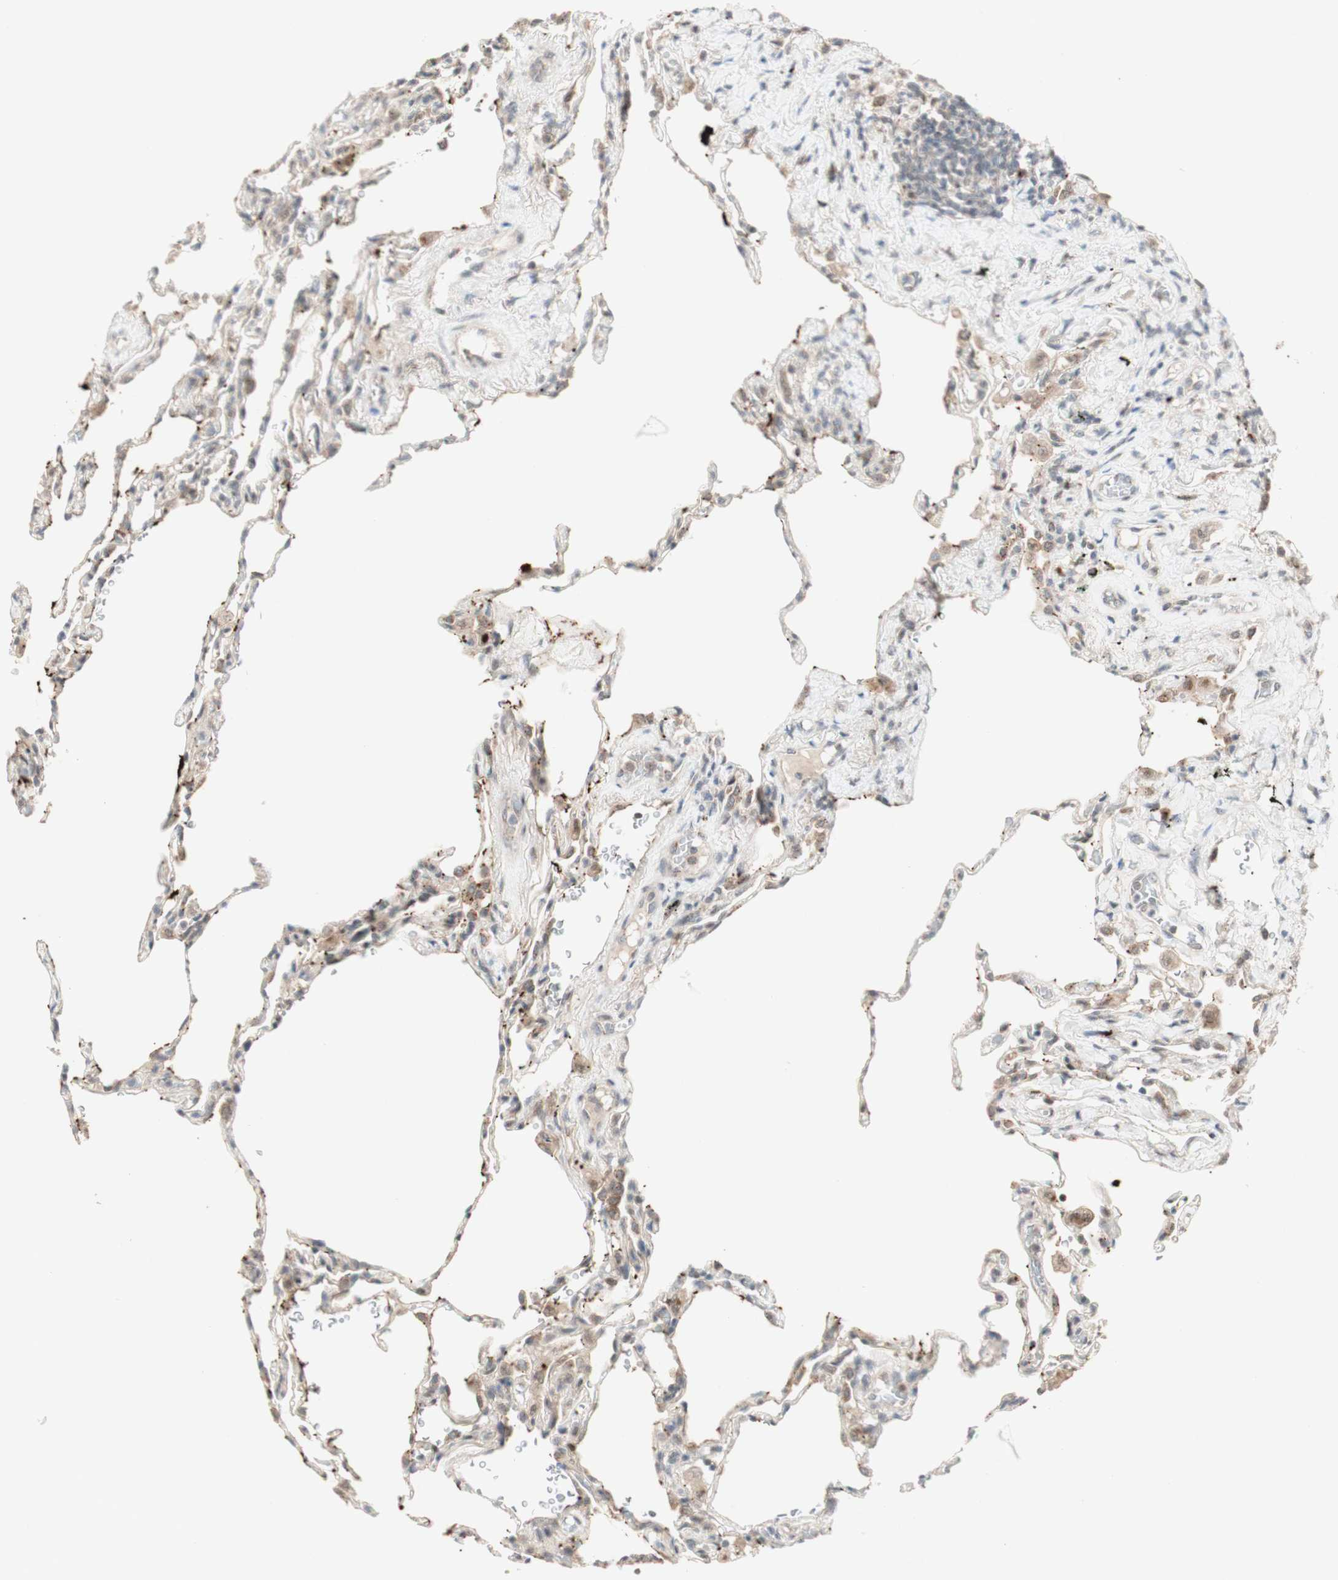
{"staining": {"intensity": "weak", "quantity": "25%-75%", "location": "cytoplasmic/membranous"}, "tissue": "lung", "cell_type": "Alveolar cells", "image_type": "normal", "snomed": [{"axis": "morphology", "description": "Normal tissue, NOS"}, {"axis": "topography", "description": "Lung"}], "caption": "Immunohistochemistry (IHC) of unremarkable human lung displays low levels of weak cytoplasmic/membranous positivity in about 25%-75% of alveolar cells.", "gene": "CYLD", "patient": {"sex": "male", "age": 59}}